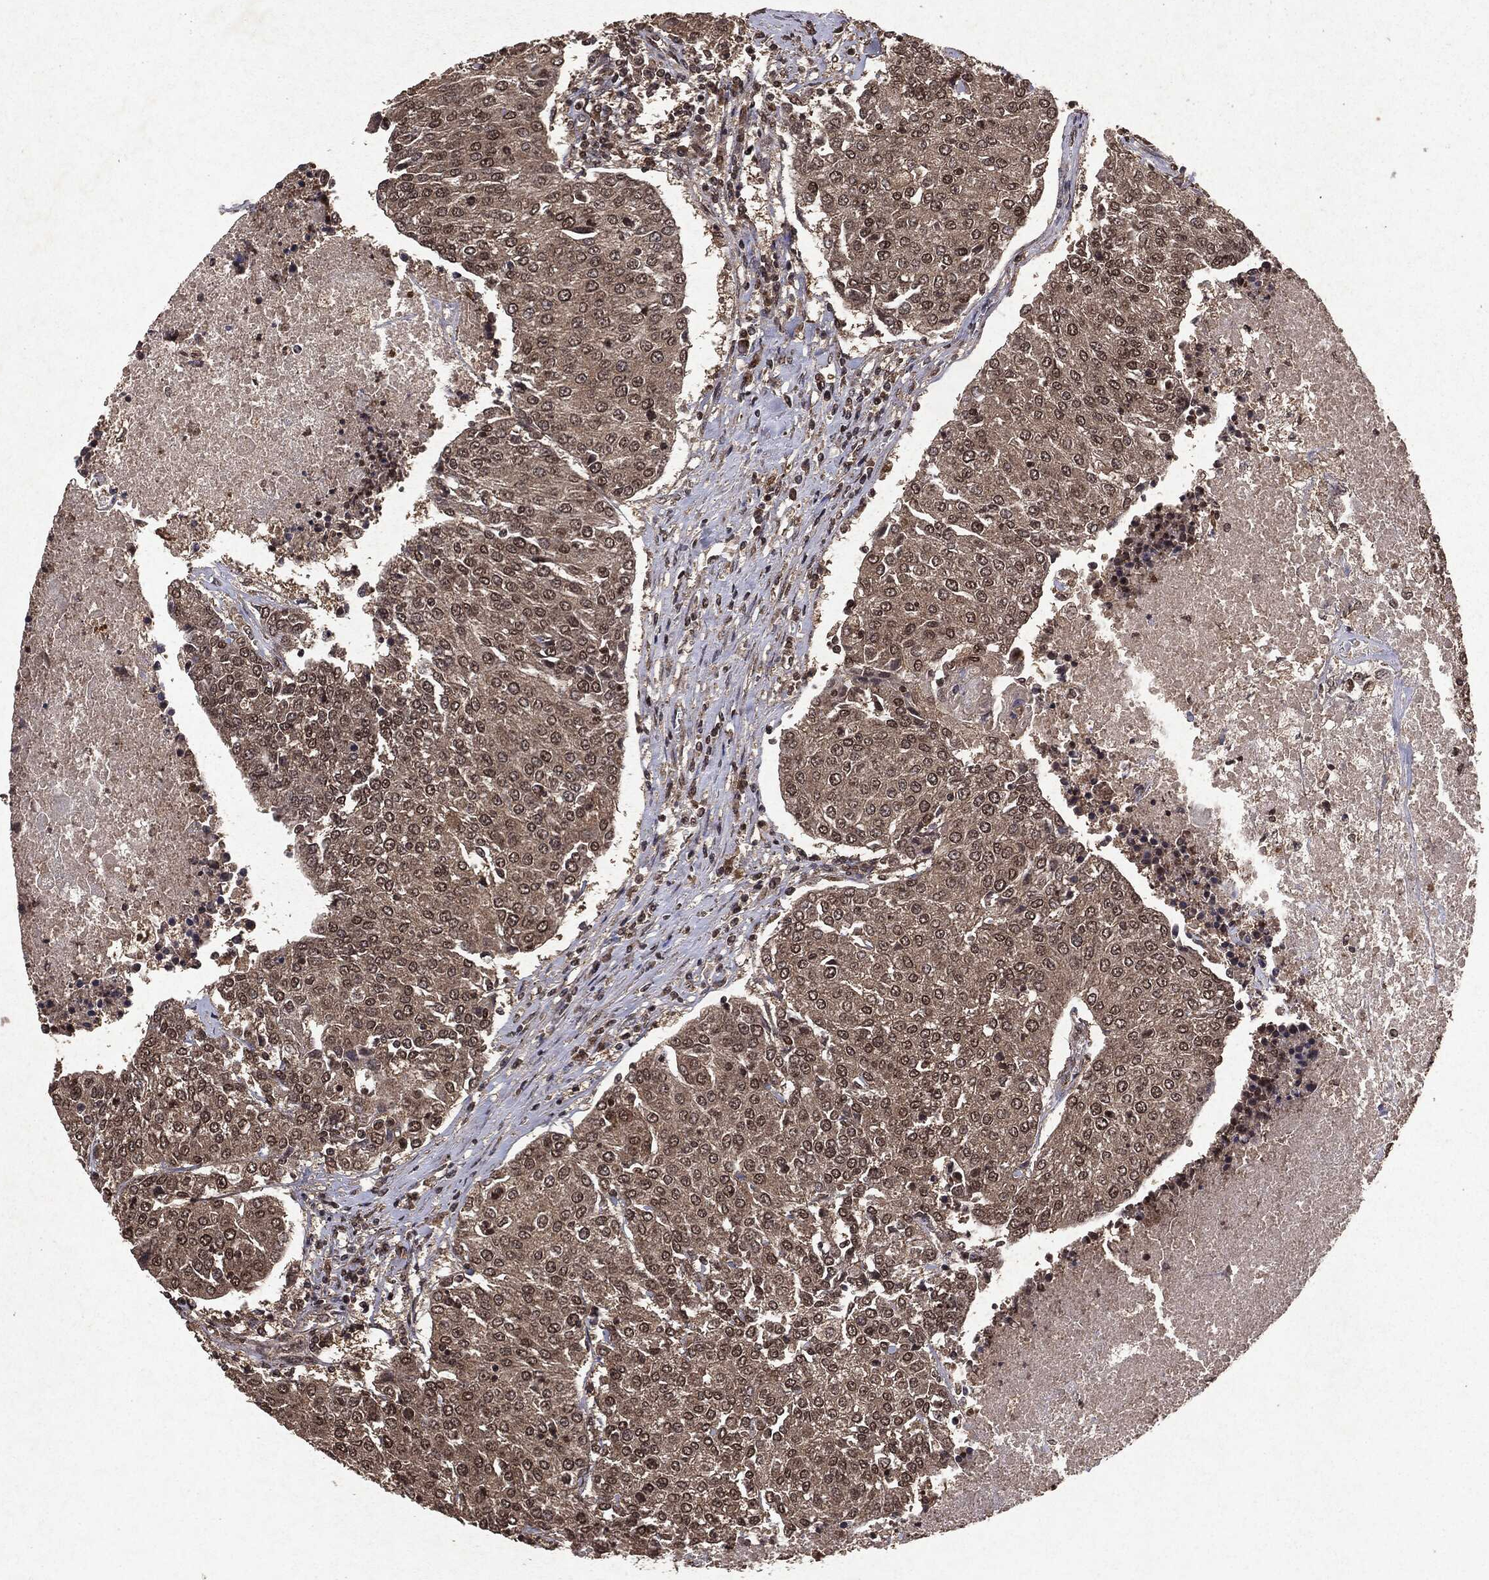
{"staining": {"intensity": "weak", "quantity": ">75%", "location": "cytoplasmic/membranous,nuclear"}, "tissue": "urothelial cancer", "cell_type": "Tumor cells", "image_type": "cancer", "snomed": [{"axis": "morphology", "description": "Urothelial carcinoma, High grade"}, {"axis": "topography", "description": "Urinary bladder"}], "caption": "Brown immunohistochemical staining in human high-grade urothelial carcinoma shows weak cytoplasmic/membranous and nuclear staining in approximately >75% of tumor cells. (IHC, brightfield microscopy, high magnification).", "gene": "PEBP1", "patient": {"sex": "female", "age": 85}}